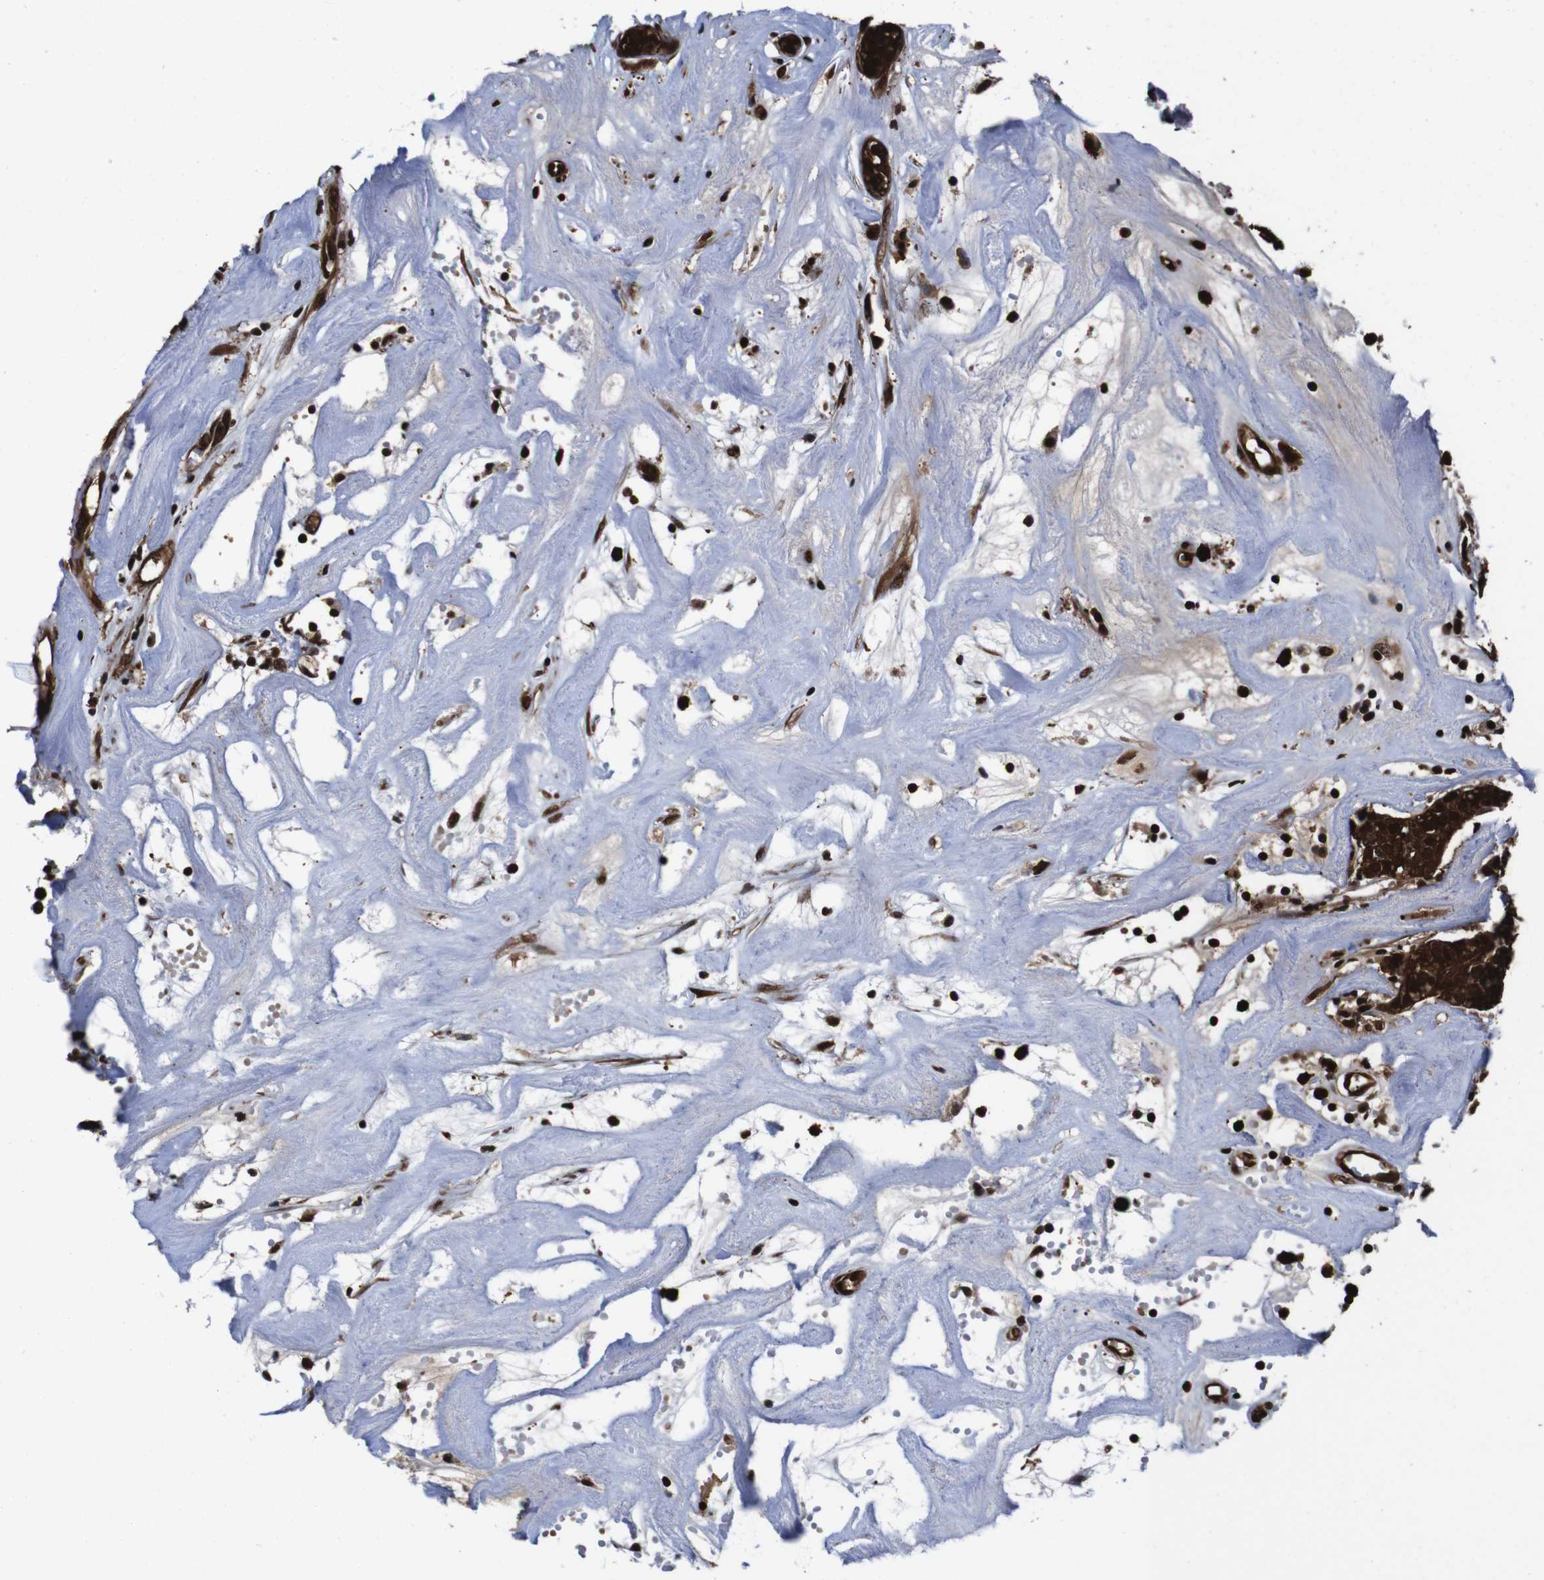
{"staining": {"intensity": "strong", "quantity": ">75%", "location": "cytoplasmic/membranous,nuclear"}, "tissue": "head and neck cancer", "cell_type": "Tumor cells", "image_type": "cancer", "snomed": [{"axis": "morphology", "description": "Adenocarcinoma, NOS"}, {"axis": "topography", "description": "Salivary gland"}, {"axis": "topography", "description": "Head-Neck"}], "caption": "IHC image of human head and neck cancer (adenocarcinoma) stained for a protein (brown), which reveals high levels of strong cytoplasmic/membranous and nuclear expression in approximately >75% of tumor cells.", "gene": "VCP", "patient": {"sex": "female", "age": 65}}